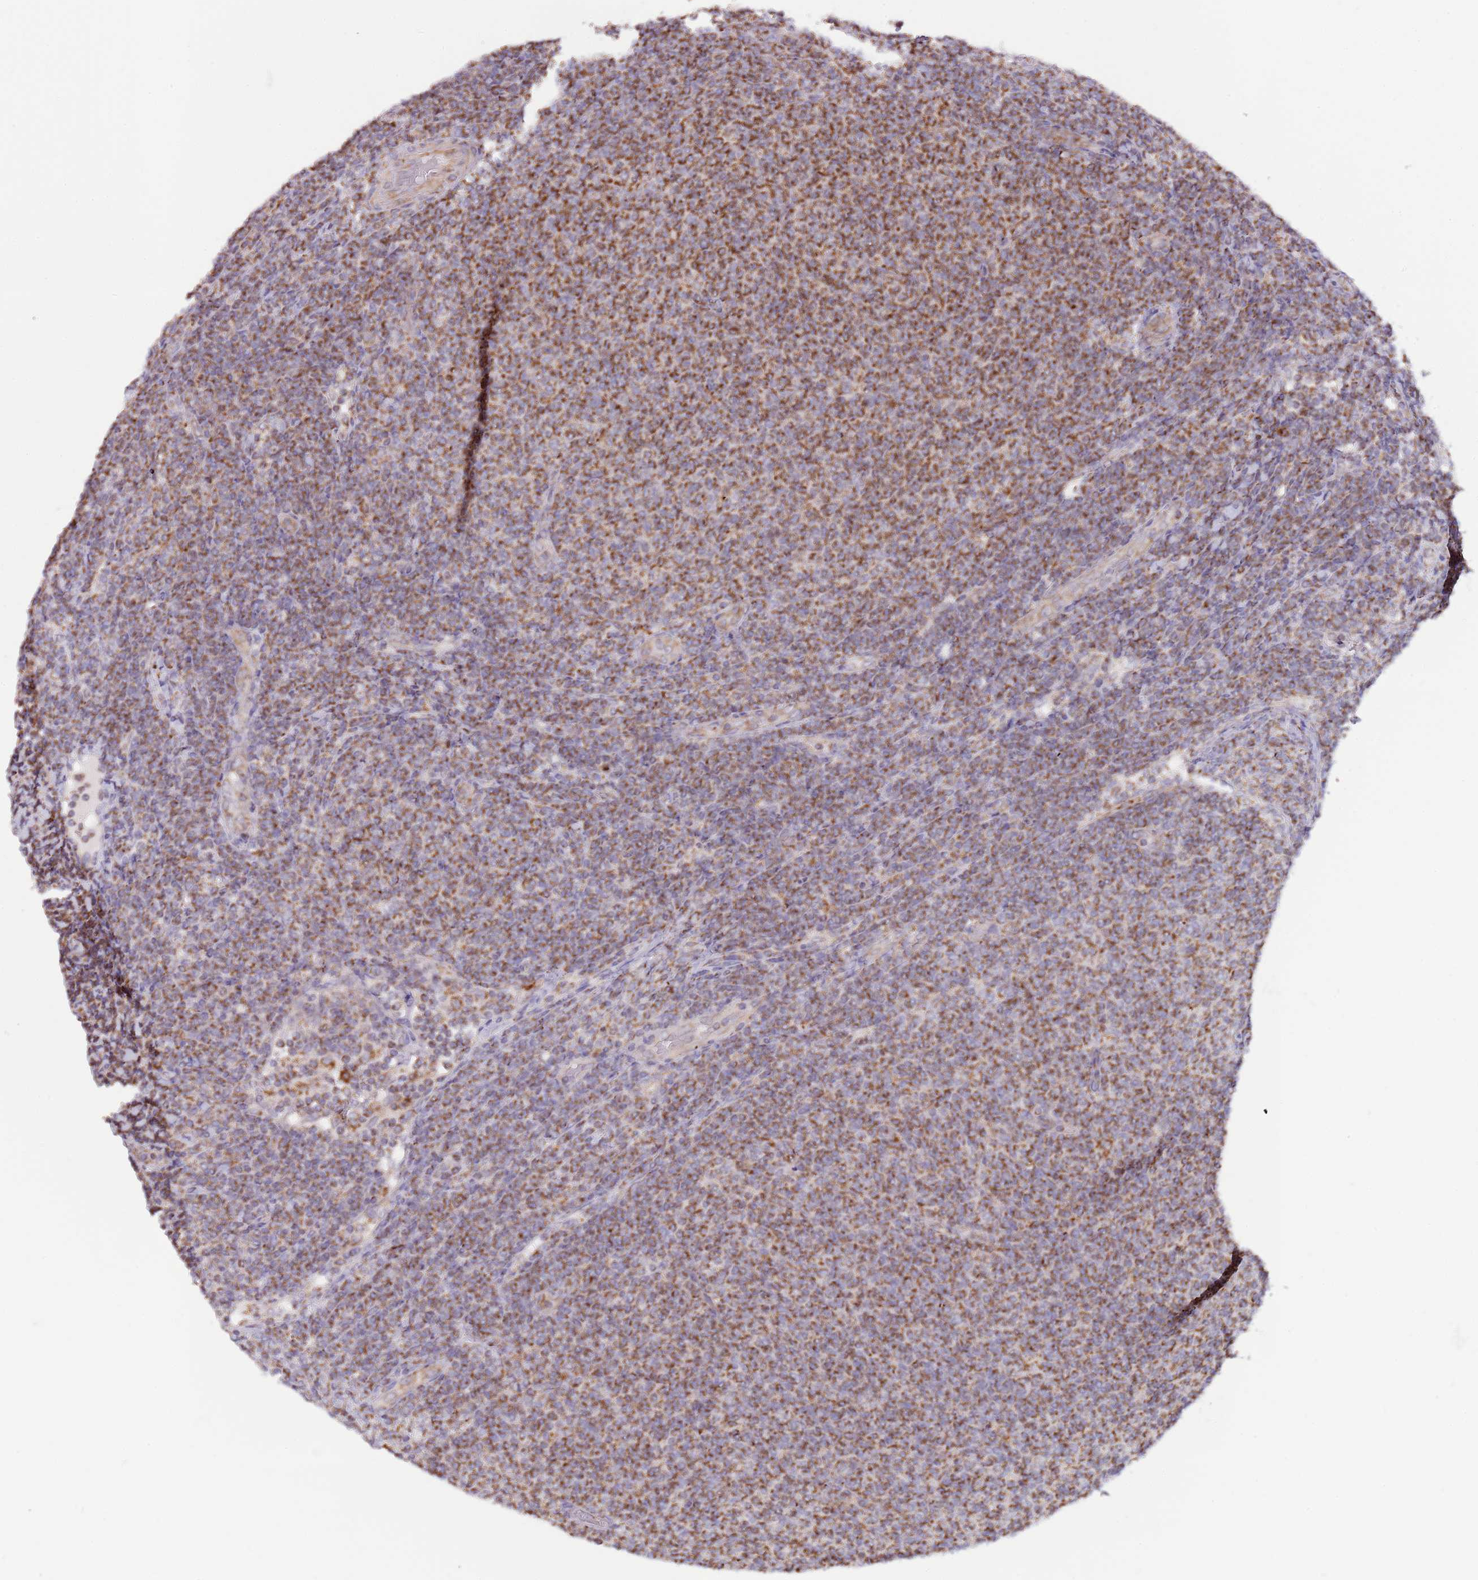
{"staining": {"intensity": "strong", "quantity": ">75%", "location": "cytoplasmic/membranous"}, "tissue": "lymphoma", "cell_type": "Tumor cells", "image_type": "cancer", "snomed": [{"axis": "morphology", "description": "Malignant lymphoma, non-Hodgkin's type, Low grade"}, {"axis": "topography", "description": "Lymph node"}], "caption": "Protein staining reveals strong cytoplasmic/membranous expression in approximately >75% of tumor cells in low-grade malignant lymphoma, non-Hodgkin's type.", "gene": "LHX6", "patient": {"sex": "male", "age": 66}}